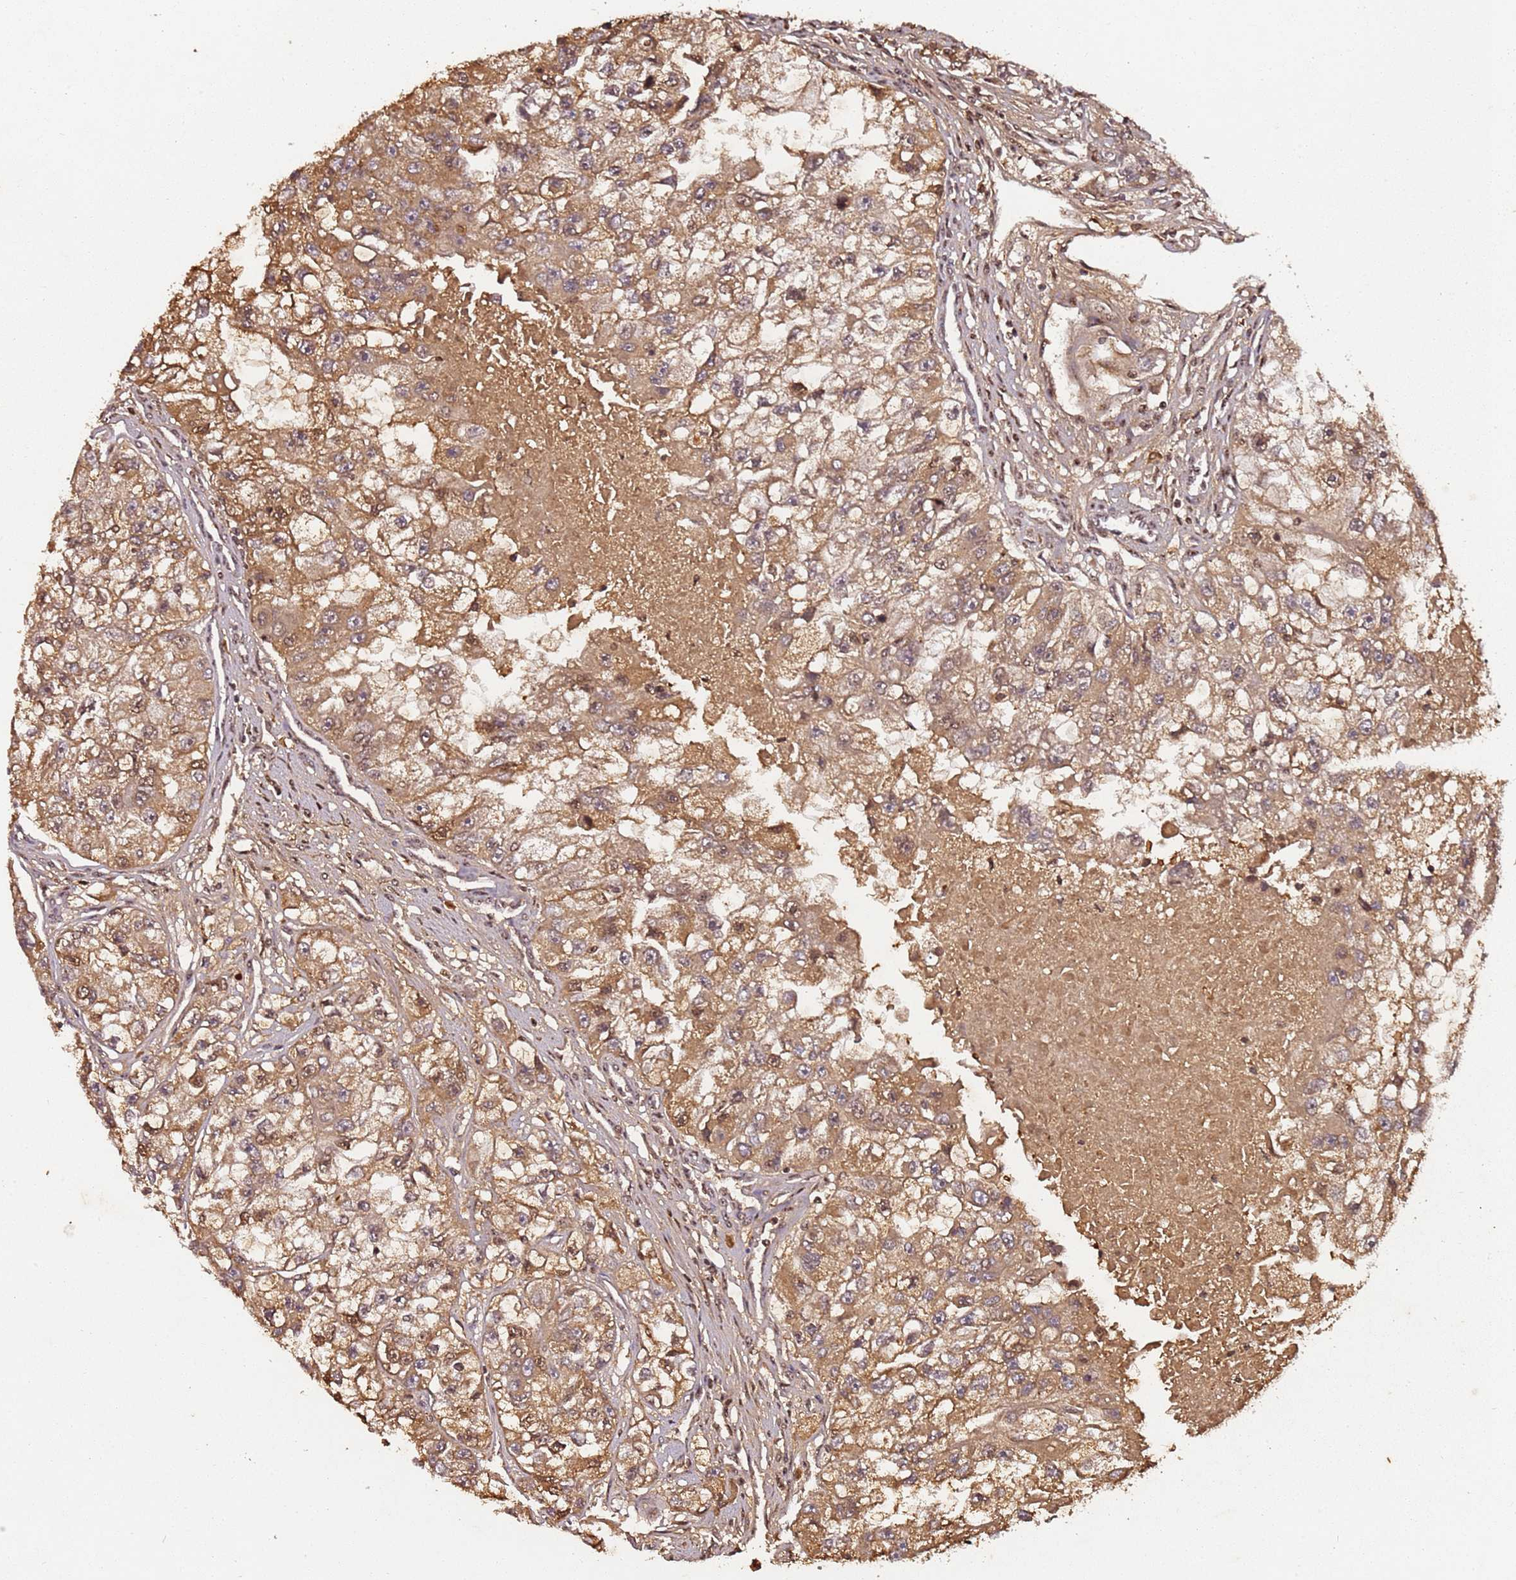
{"staining": {"intensity": "moderate", "quantity": ">75%", "location": "cytoplasmic/membranous"}, "tissue": "renal cancer", "cell_type": "Tumor cells", "image_type": "cancer", "snomed": [{"axis": "morphology", "description": "Adenocarcinoma, NOS"}, {"axis": "topography", "description": "Kidney"}], "caption": "Moderate cytoplasmic/membranous positivity for a protein is present in about >75% of tumor cells of renal cancer using IHC.", "gene": "COL1A2", "patient": {"sex": "male", "age": 63}}